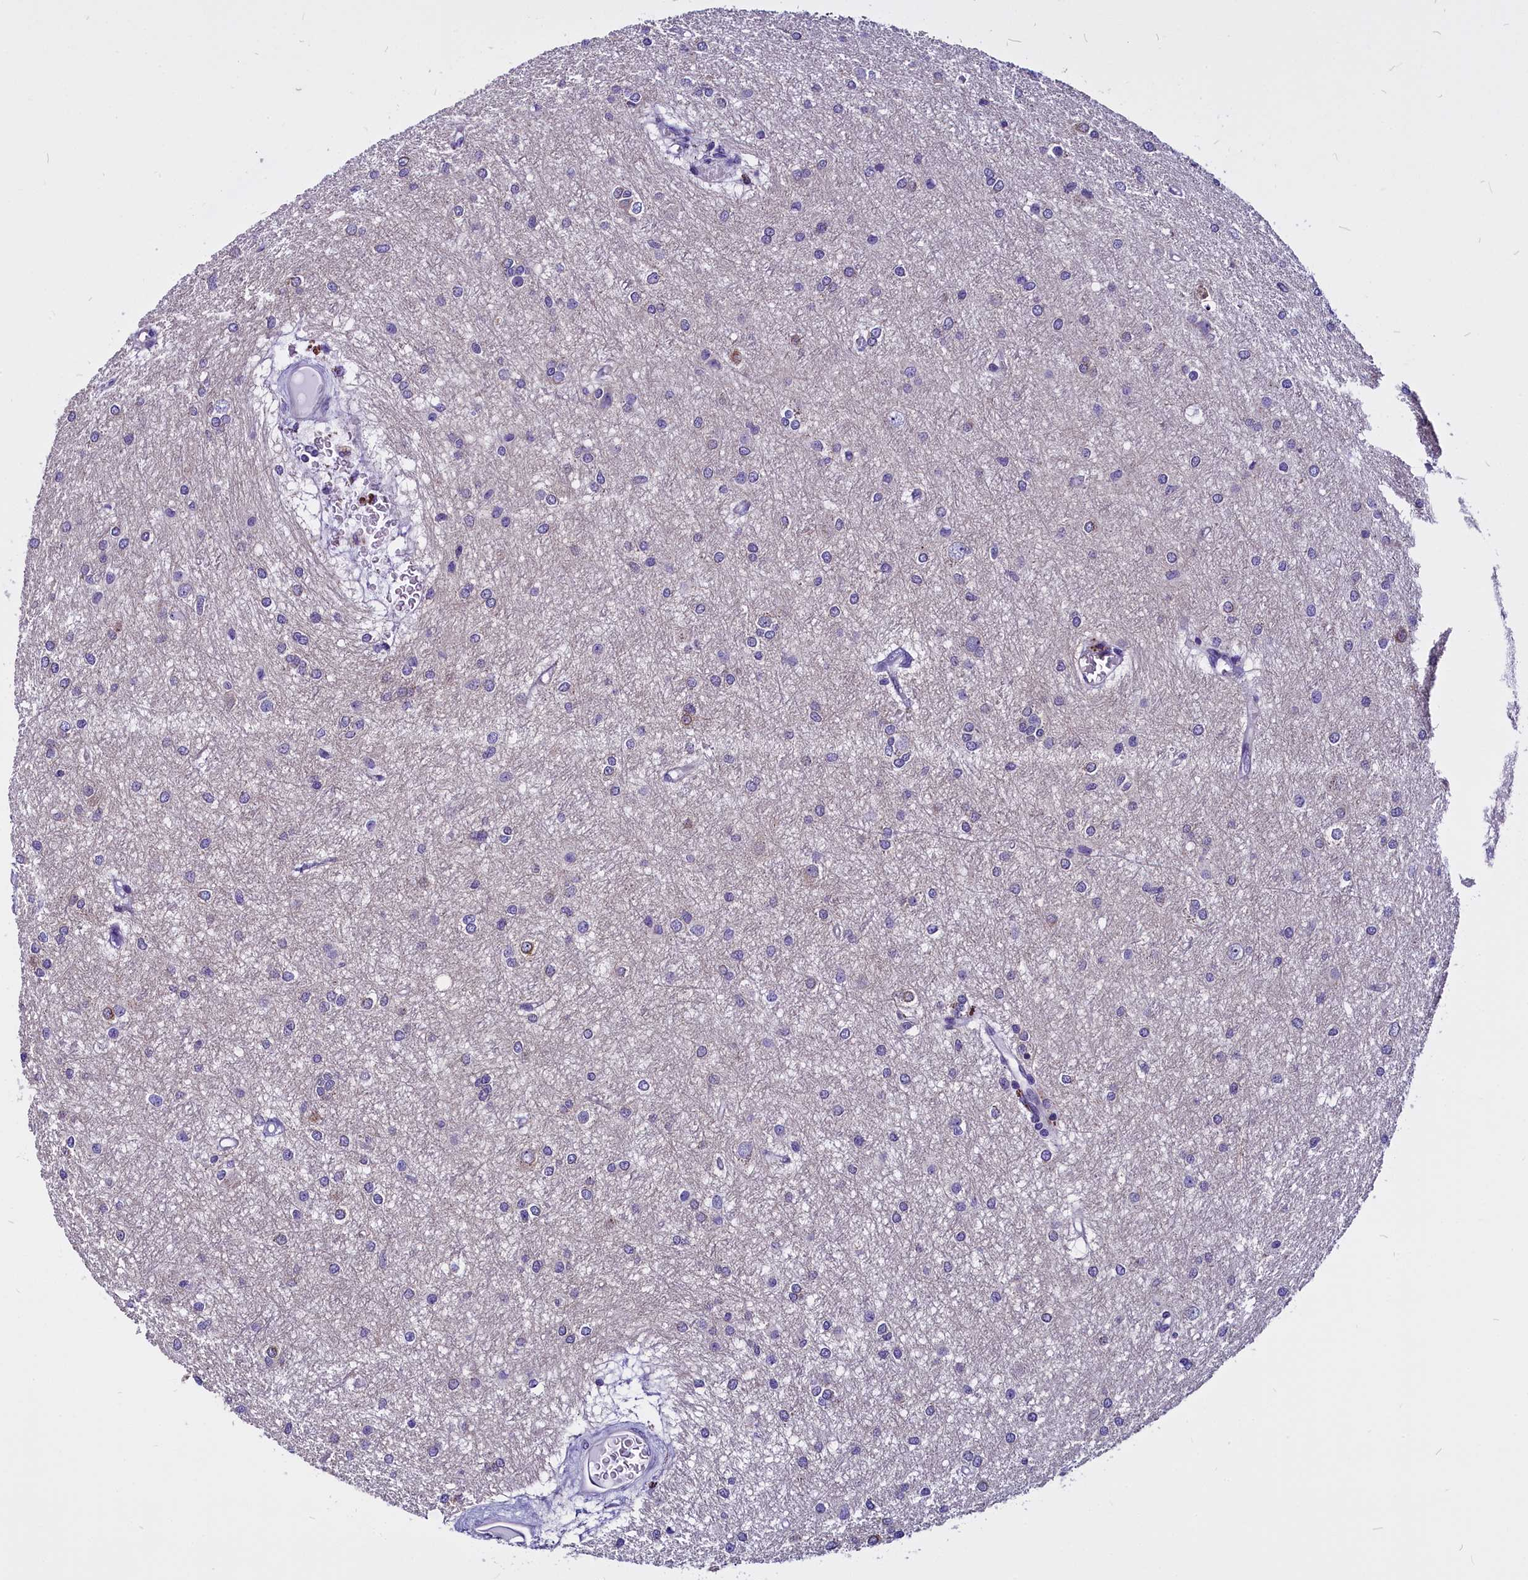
{"staining": {"intensity": "negative", "quantity": "none", "location": "none"}, "tissue": "glioma", "cell_type": "Tumor cells", "image_type": "cancer", "snomed": [{"axis": "morphology", "description": "Glioma, malignant, High grade"}, {"axis": "topography", "description": "Brain"}], "caption": "High magnification brightfield microscopy of high-grade glioma (malignant) stained with DAB (3,3'-diaminobenzidine) (brown) and counterstained with hematoxylin (blue): tumor cells show no significant expression.", "gene": "CEP170", "patient": {"sex": "female", "age": 50}}